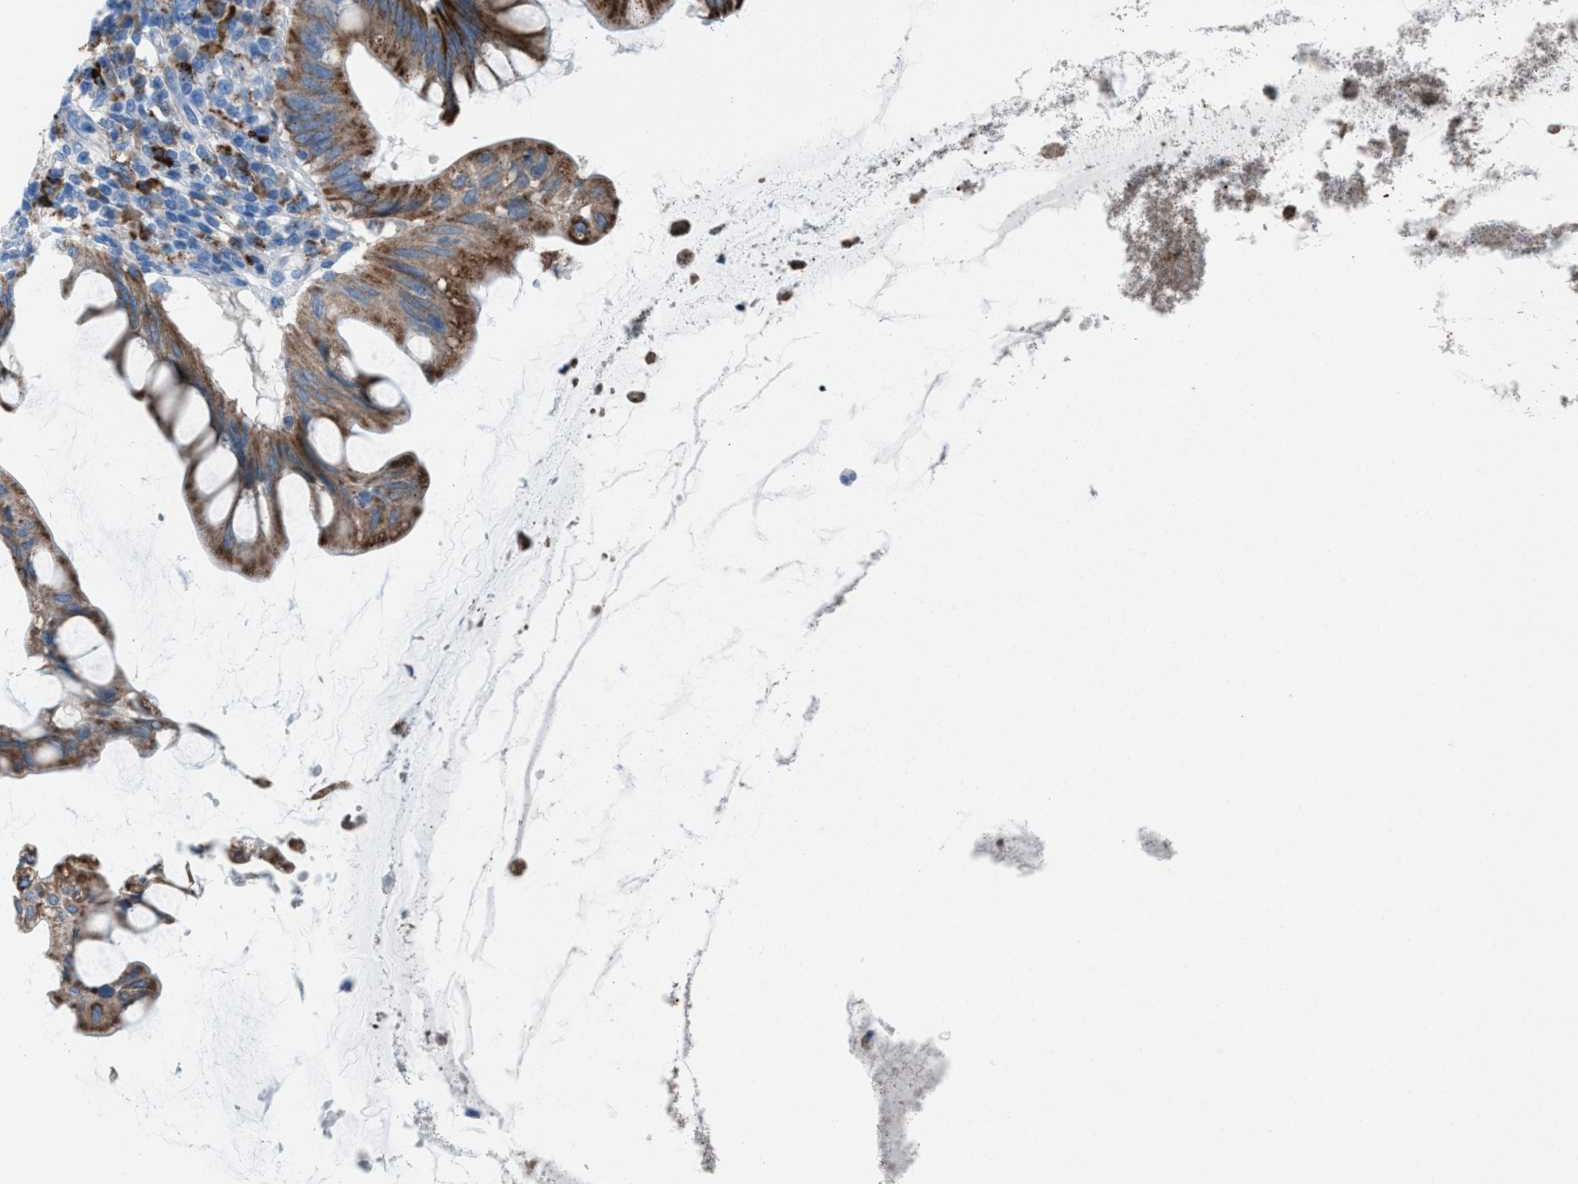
{"staining": {"intensity": "strong", "quantity": ">75%", "location": "cytoplasmic/membranous"}, "tissue": "appendix", "cell_type": "Glandular cells", "image_type": "normal", "snomed": [{"axis": "morphology", "description": "Normal tissue, NOS"}, {"axis": "topography", "description": "Appendix"}], "caption": "A brown stain shows strong cytoplasmic/membranous staining of a protein in glandular cells of normal human appendix. (DAB (3,3'-diaminobenzidine) IHC with brightfield microscopy, high magnification).", "gene": "CD1B", "patient": {"sex": "male", "age": 56}}